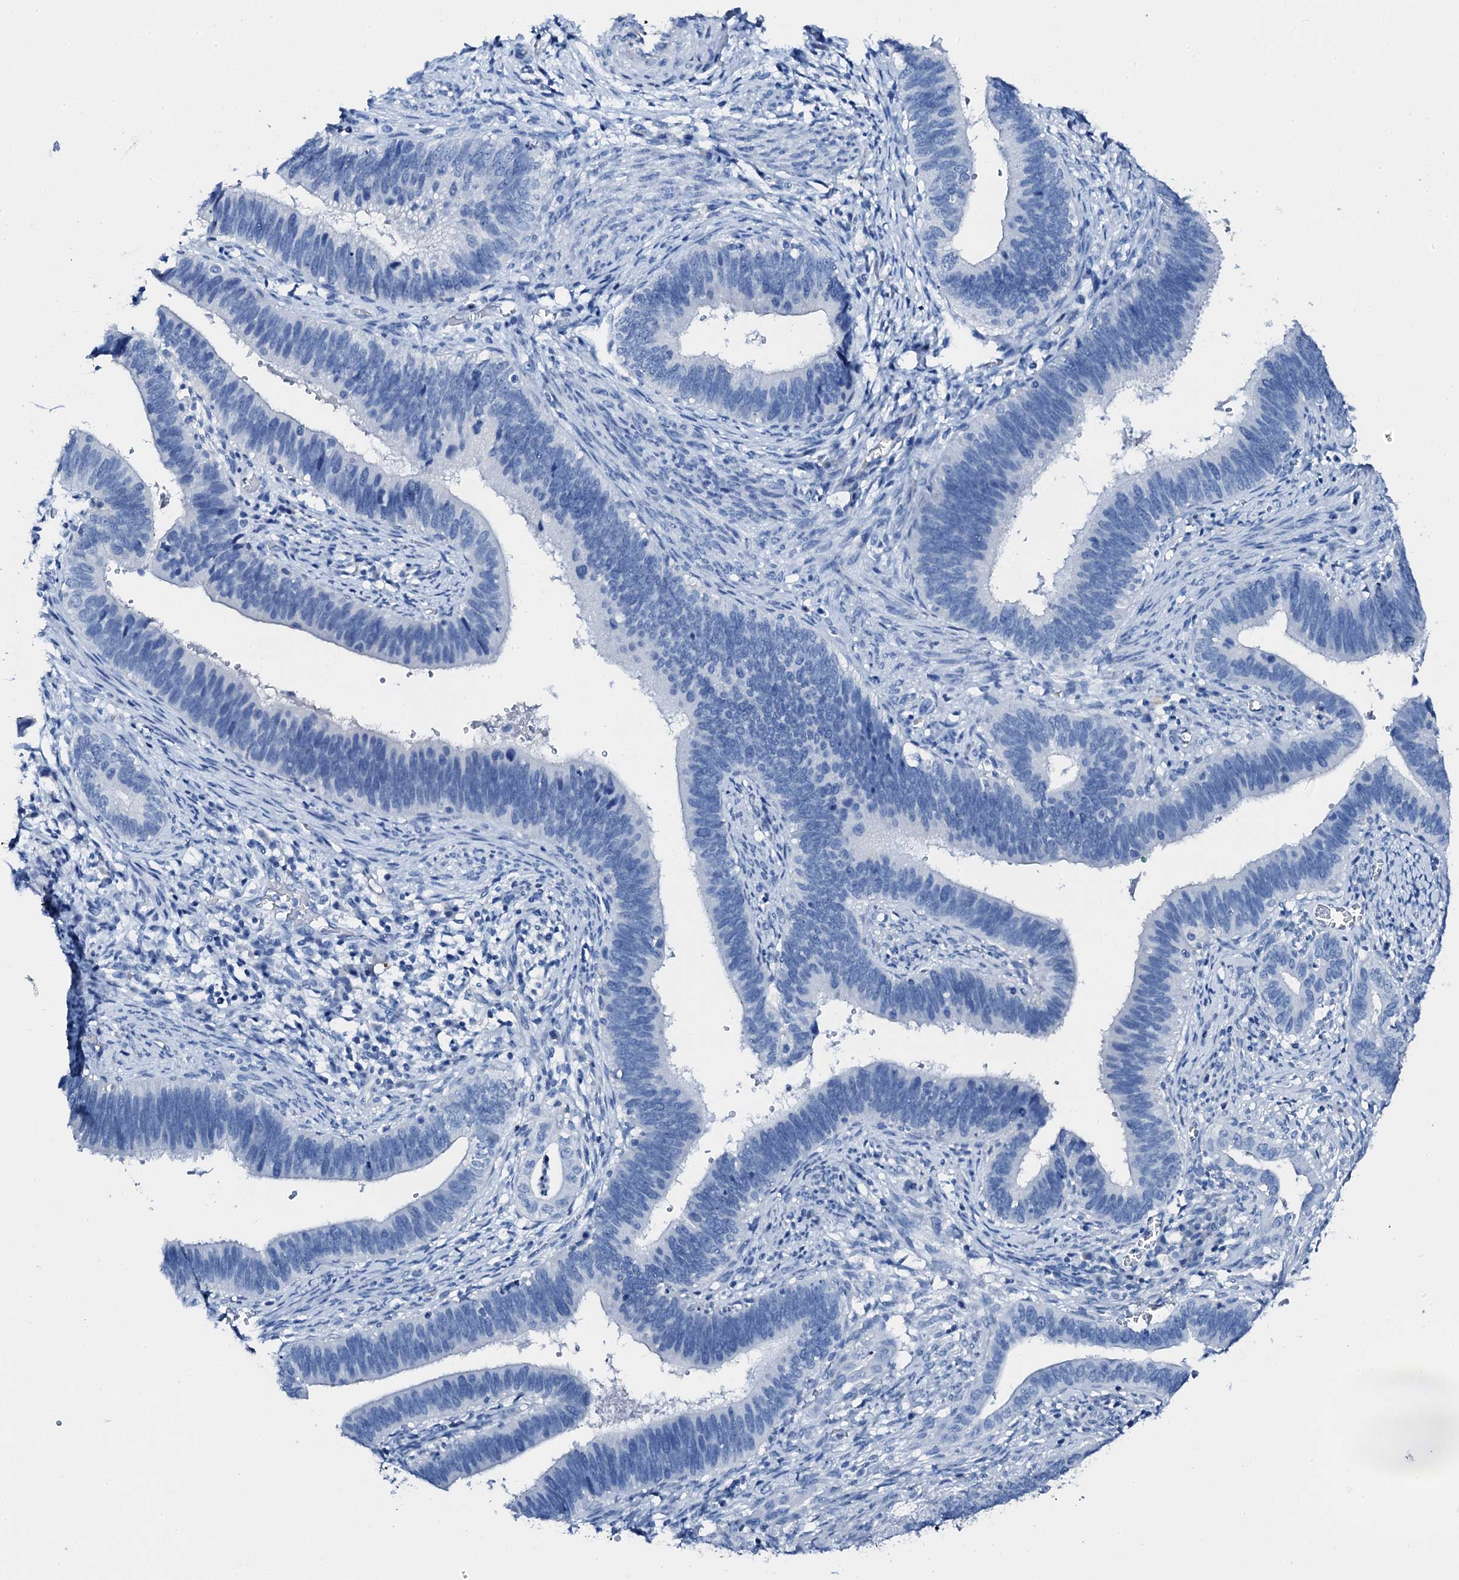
{"staining": {"intensity": "negative", "quantity": "none", "location": "none"}, "tissue": "cervical cancer", "cell_type": "Tumor cells", "image_type": "cancer", "snomed": [{"axis": "morphology", "description": "Adenocarcinoma, NOS"}, {"axis": "topography", "description": "Cervix"}], "caption": "Tumor cells show no significant protein positivity in adenocarcinoma (cervical).", "gene": "PTH", "patient": {"sex": "female", "age": 42}}